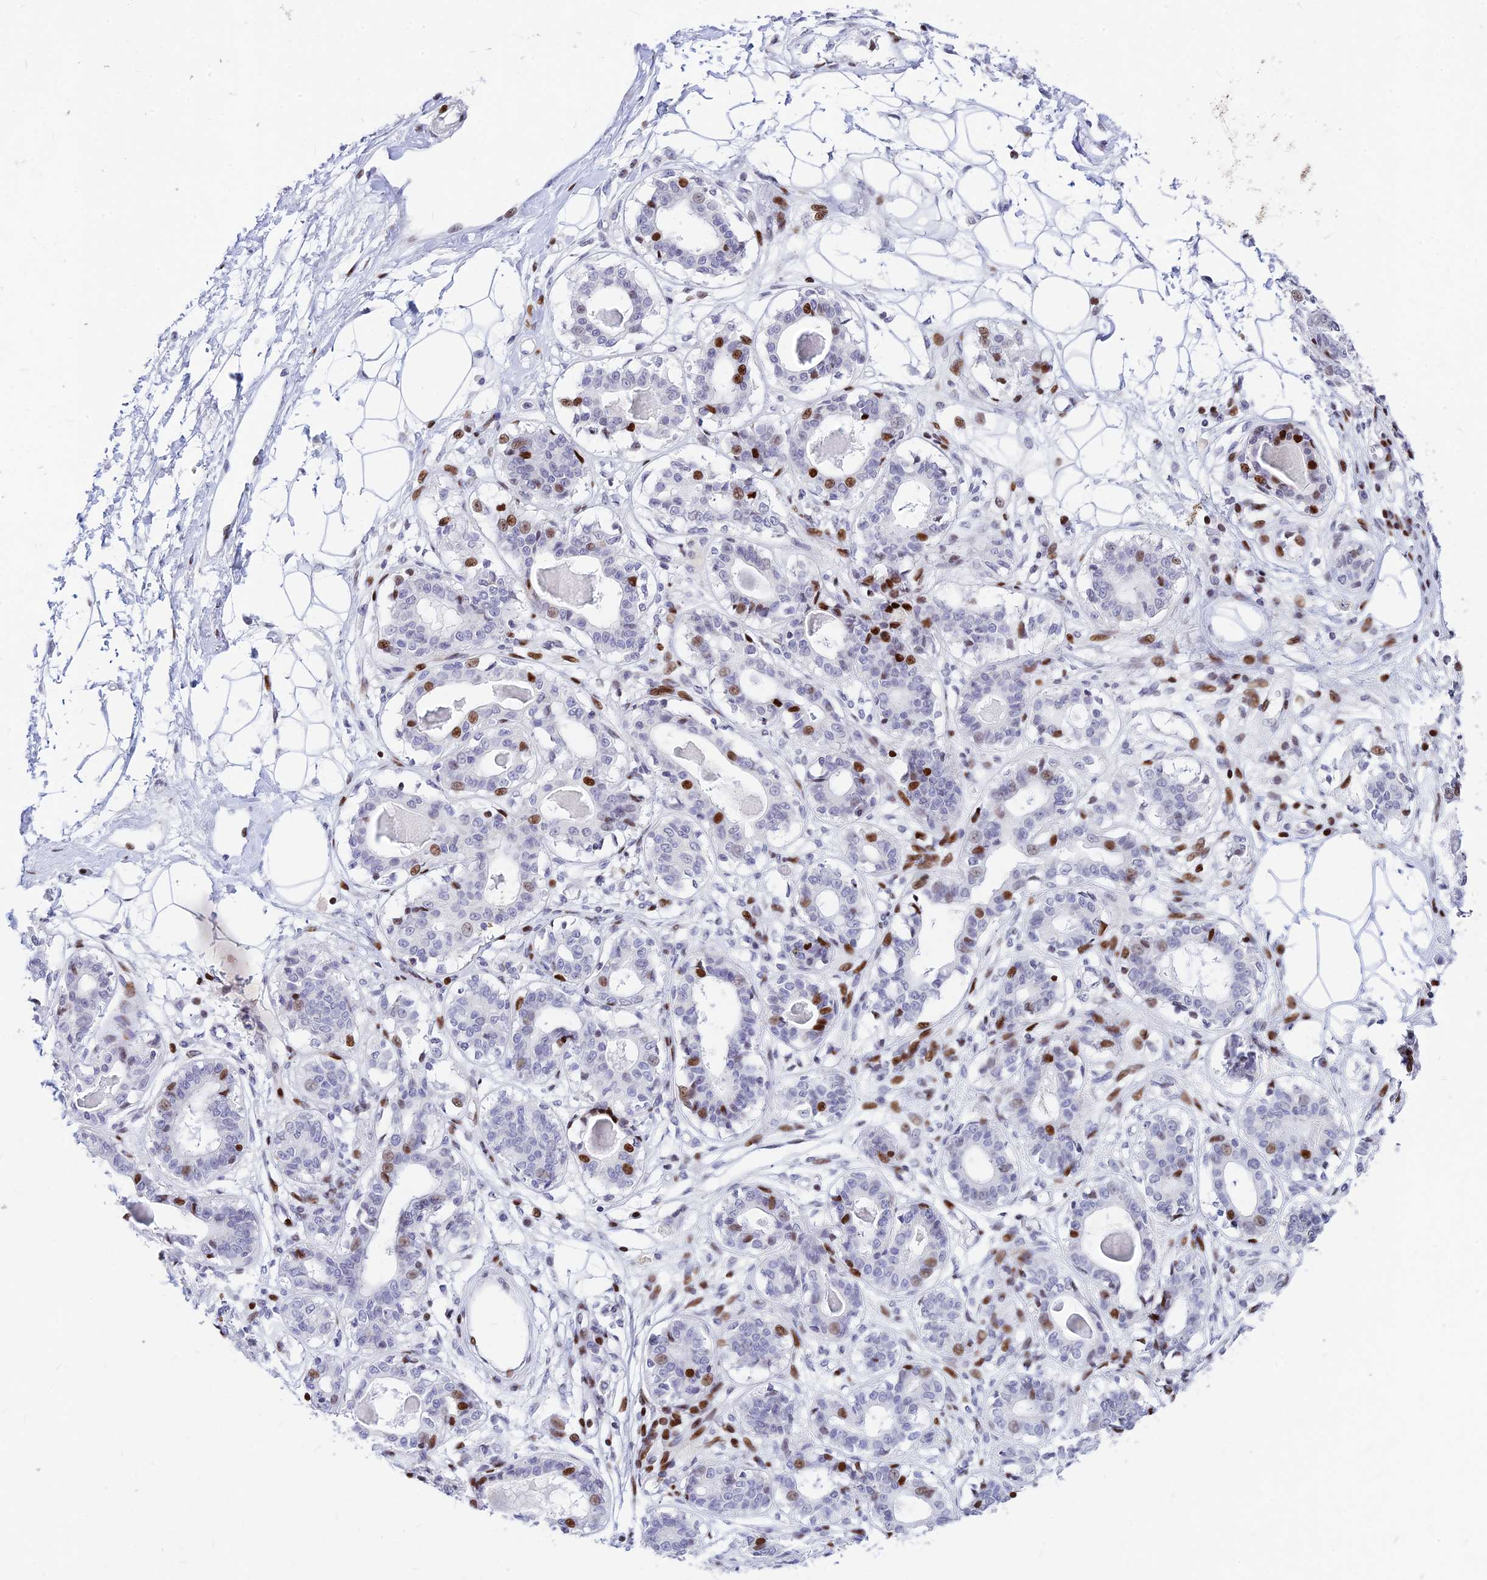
{"staining": {"intensity": "negative", "quantity": "none", "location": "none"}, "tissue": "breast", "cell_type": "Adipocytes", "image_type": "normal", "snomed": [{"axis": "morphology", "description": "Normal tissue, NOS"}, {"axis": "topography", "description": "Breast"}], "caption": "The histopathology image exhibits no significant staining in adipocytes of breast. (DAB (3,3'-diaminobenzidine) immunohistochemistry visualized using brightfield microscopy, high magnification).", "gene": "PRPS1", "patient": {"sex": "female", "age": 45}}